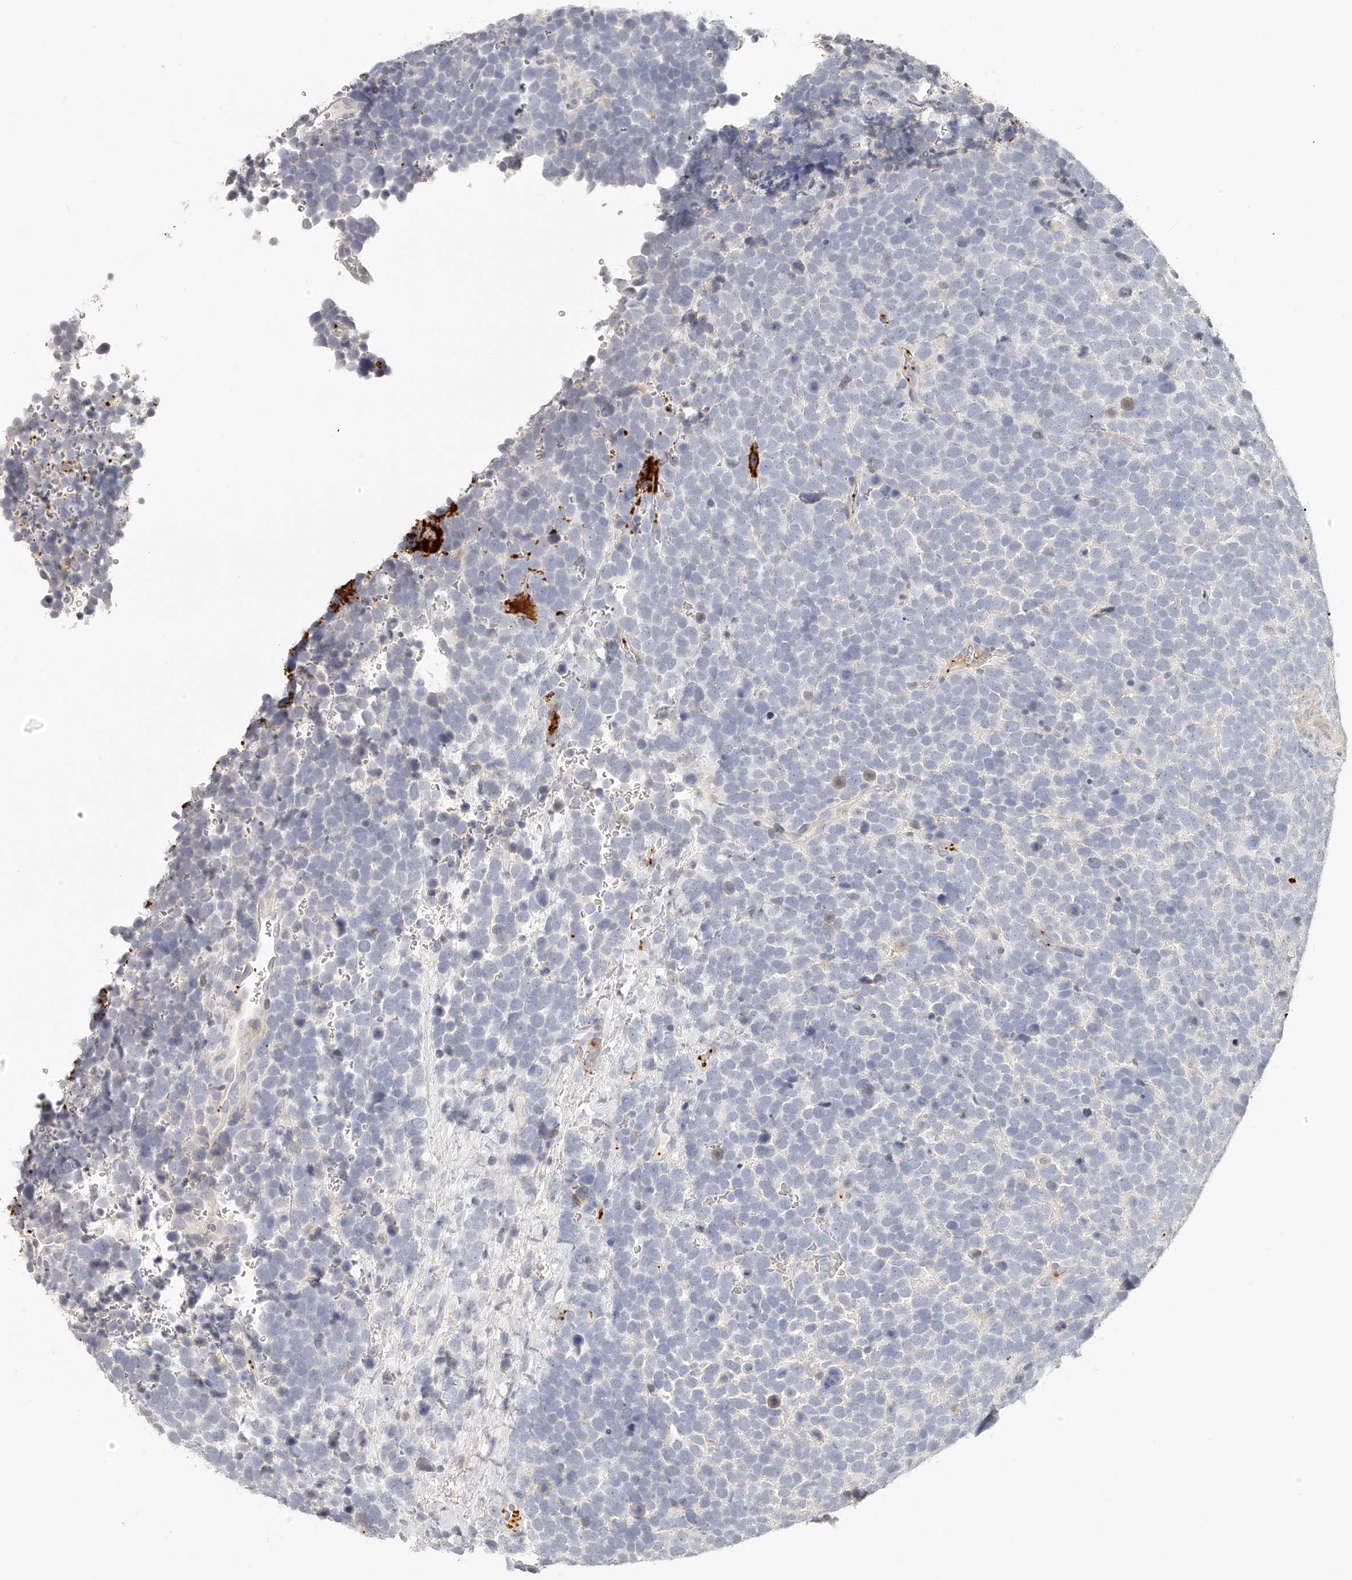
{"staining": {"intensity": "negative", "quantity": "none", "location": "none"}, "tissue": "urothelial cancer", "cell_type": "Tumor cells", "image_type": "cancer", "snomed": [{"axis": "morphology", "description": "Urothelial carcinoma, High grade"}, {"axis": "topography", "description": "Urinary bladder"}], "caption": "Human high-grade urothelial carcinoma stained for a protein using IHC exhibits no expression in tumor cells.", "gene": "ITGB3", "patient": {"sex": "female", "age": 82}}